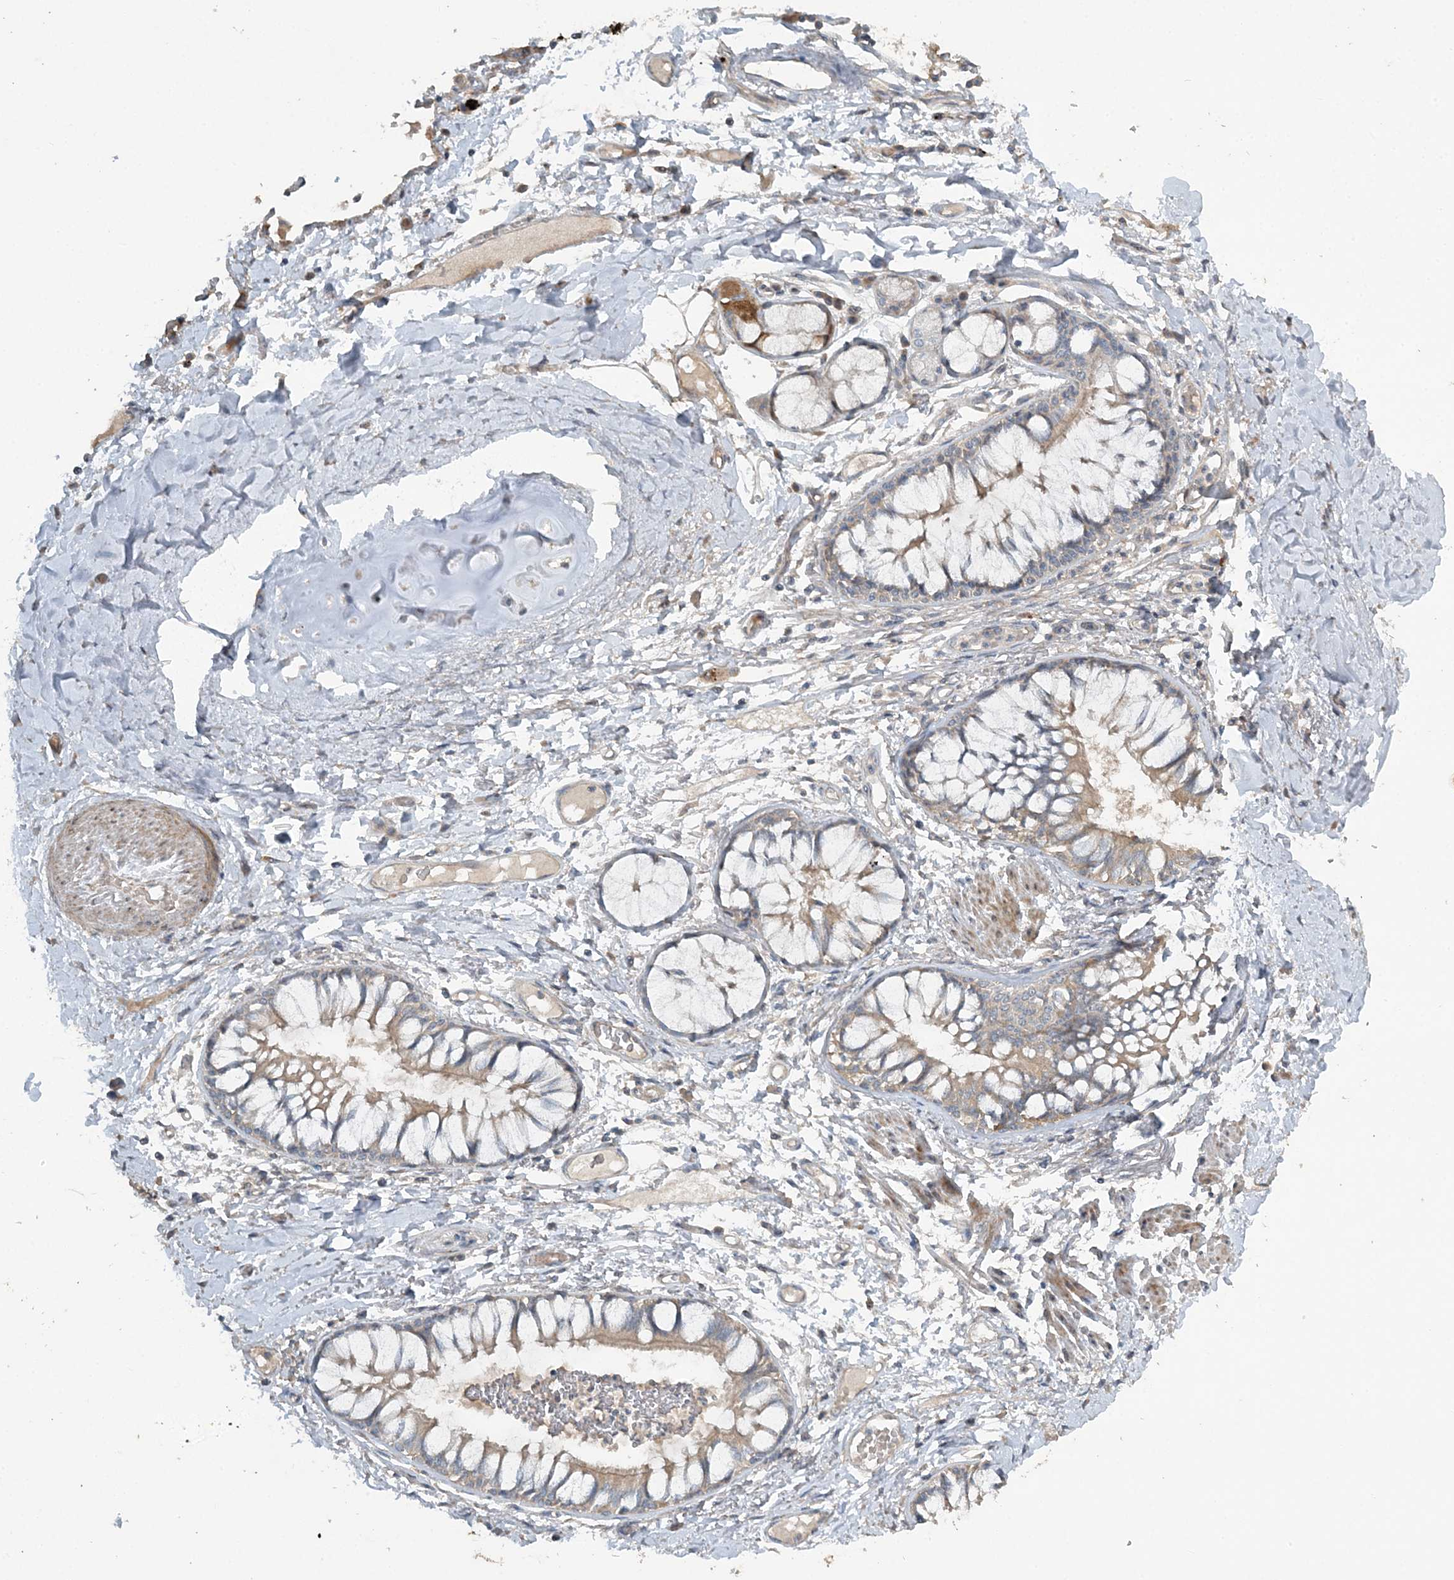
{"staining": {"intensity": "negative", "quantity": "none", "location": "none"}, "tissue": "adipose tissue", "cell_type": "Adipocytes", "image_type": "normal", "snomed": [{"axis": "morphology", "description": "Normal tissue, NOS"}, {"axis": "topography", "description": "Cartilage tissue"}, {"axis": "topography", "description": "Bronchus"}, {"axis": "topography", "description": "Lung"}, {"axis": "topography", "description": "Peripheral nerve tissue"}], "caption": "This photomicrograph is of unremarkable adipose tissue stained with IHC to label a protein in brown with the nuclei are counter-stained blue. There is no positivity in adipocytes. (DAB immunohistochemistry with hematoxylin counter stain).", "gene": "SLC4A10", "patient": {"sex": "female", "age": 49}}